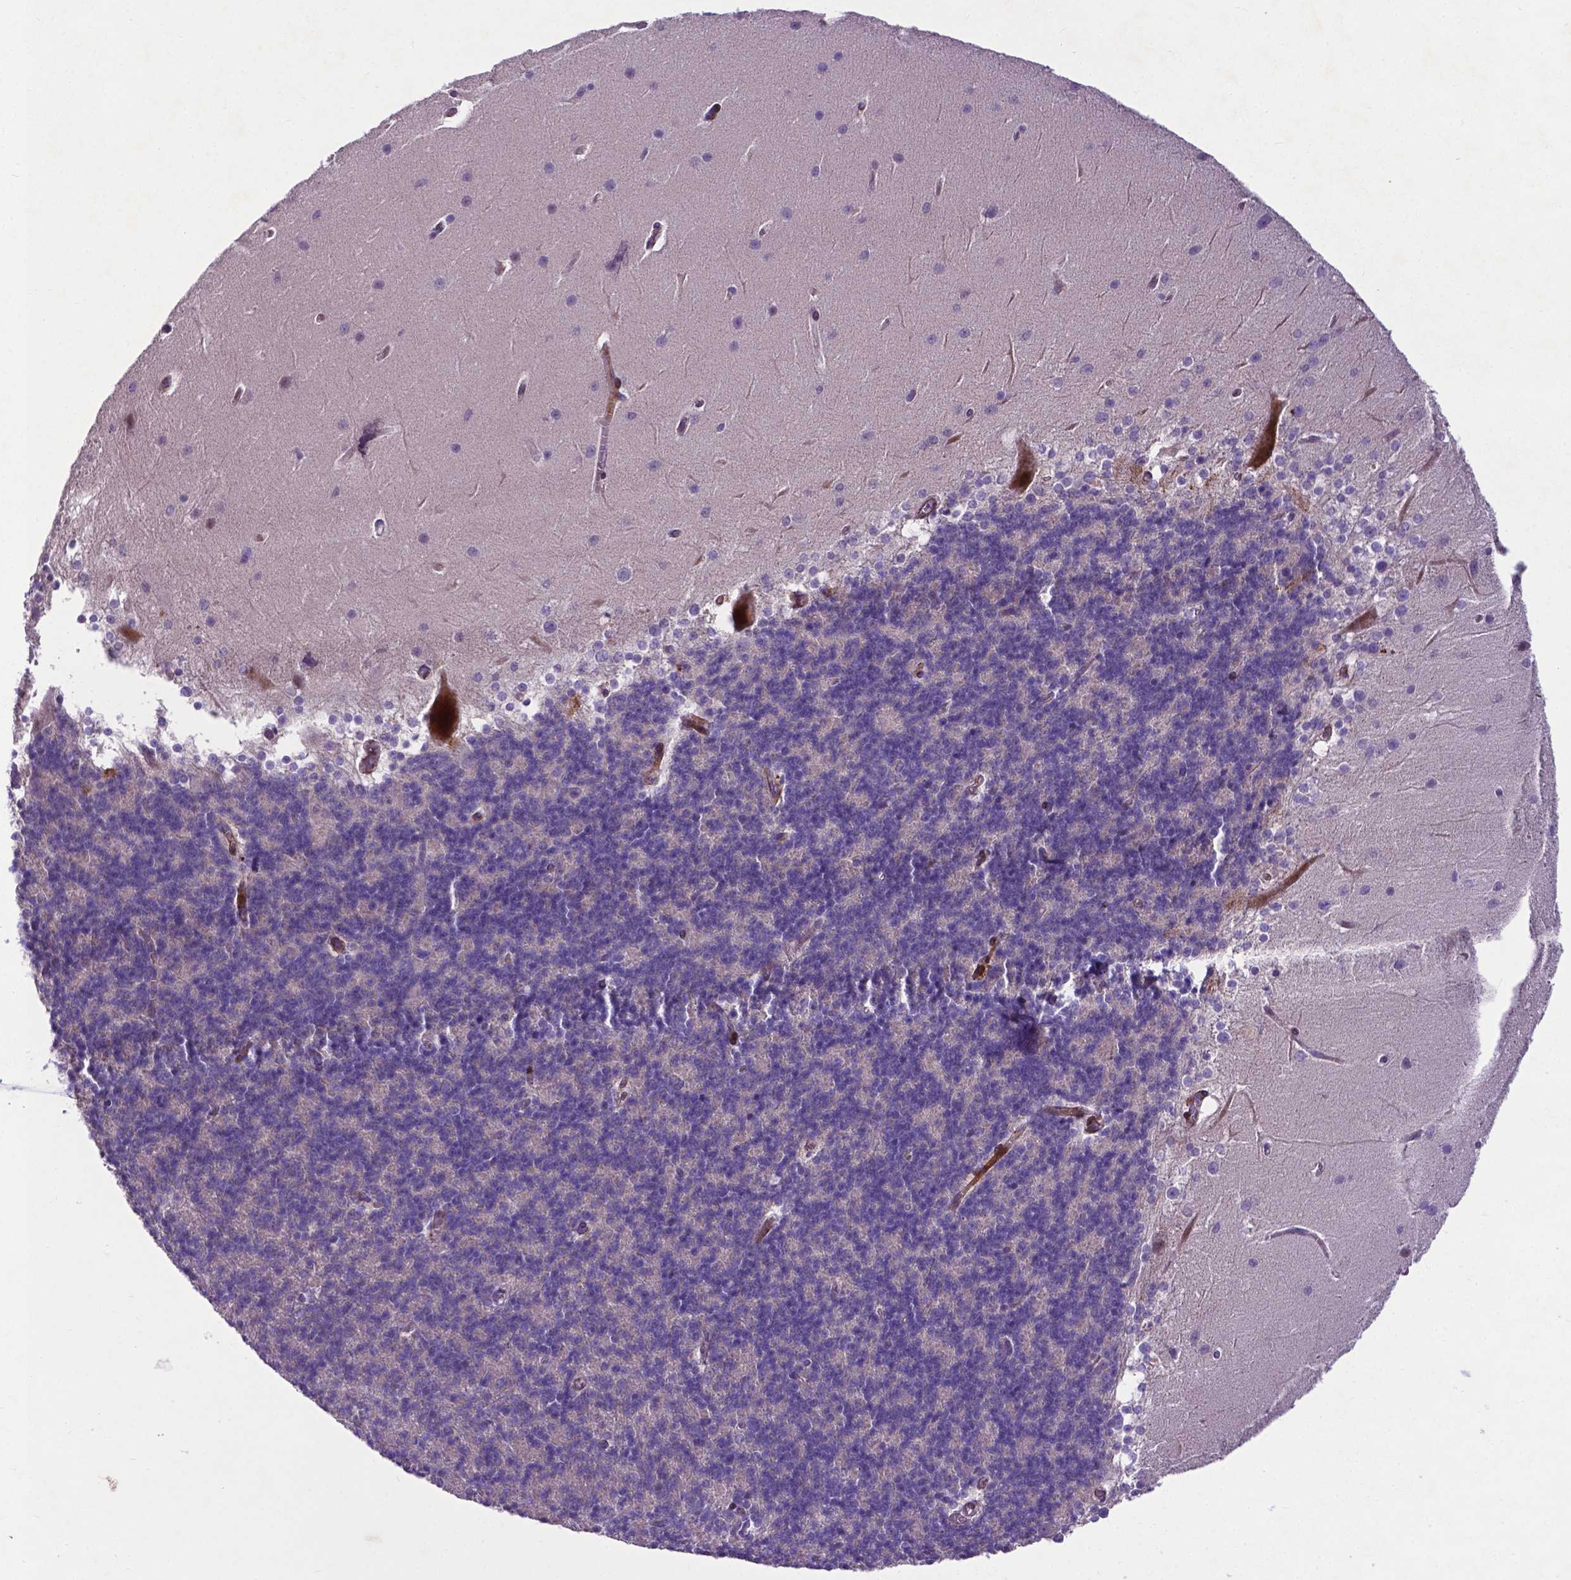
{"staining": {"intensity": "negative", "quantity": "none", "location": "none"}, "tissue": "cerebellum", "cell_type": "Cells in granular layer", "image_type": "normal", "snomed": [{"axis": "morphology", "description": "Normal tissue, NOS"}, {"axis": "topography", "description": "Cerebellum"}], "caption": "IHC image of unremarkable cerebellum: human cerebellum stained with DAB (3,3'-diaminobenzidine) displays no significant protein expression in cells in granular layer. (Immunohistochemistry, brightfield microscopy, high magnification).", "gene": "PFKFB4", "patient": {"sex": "female", "age": 19}}